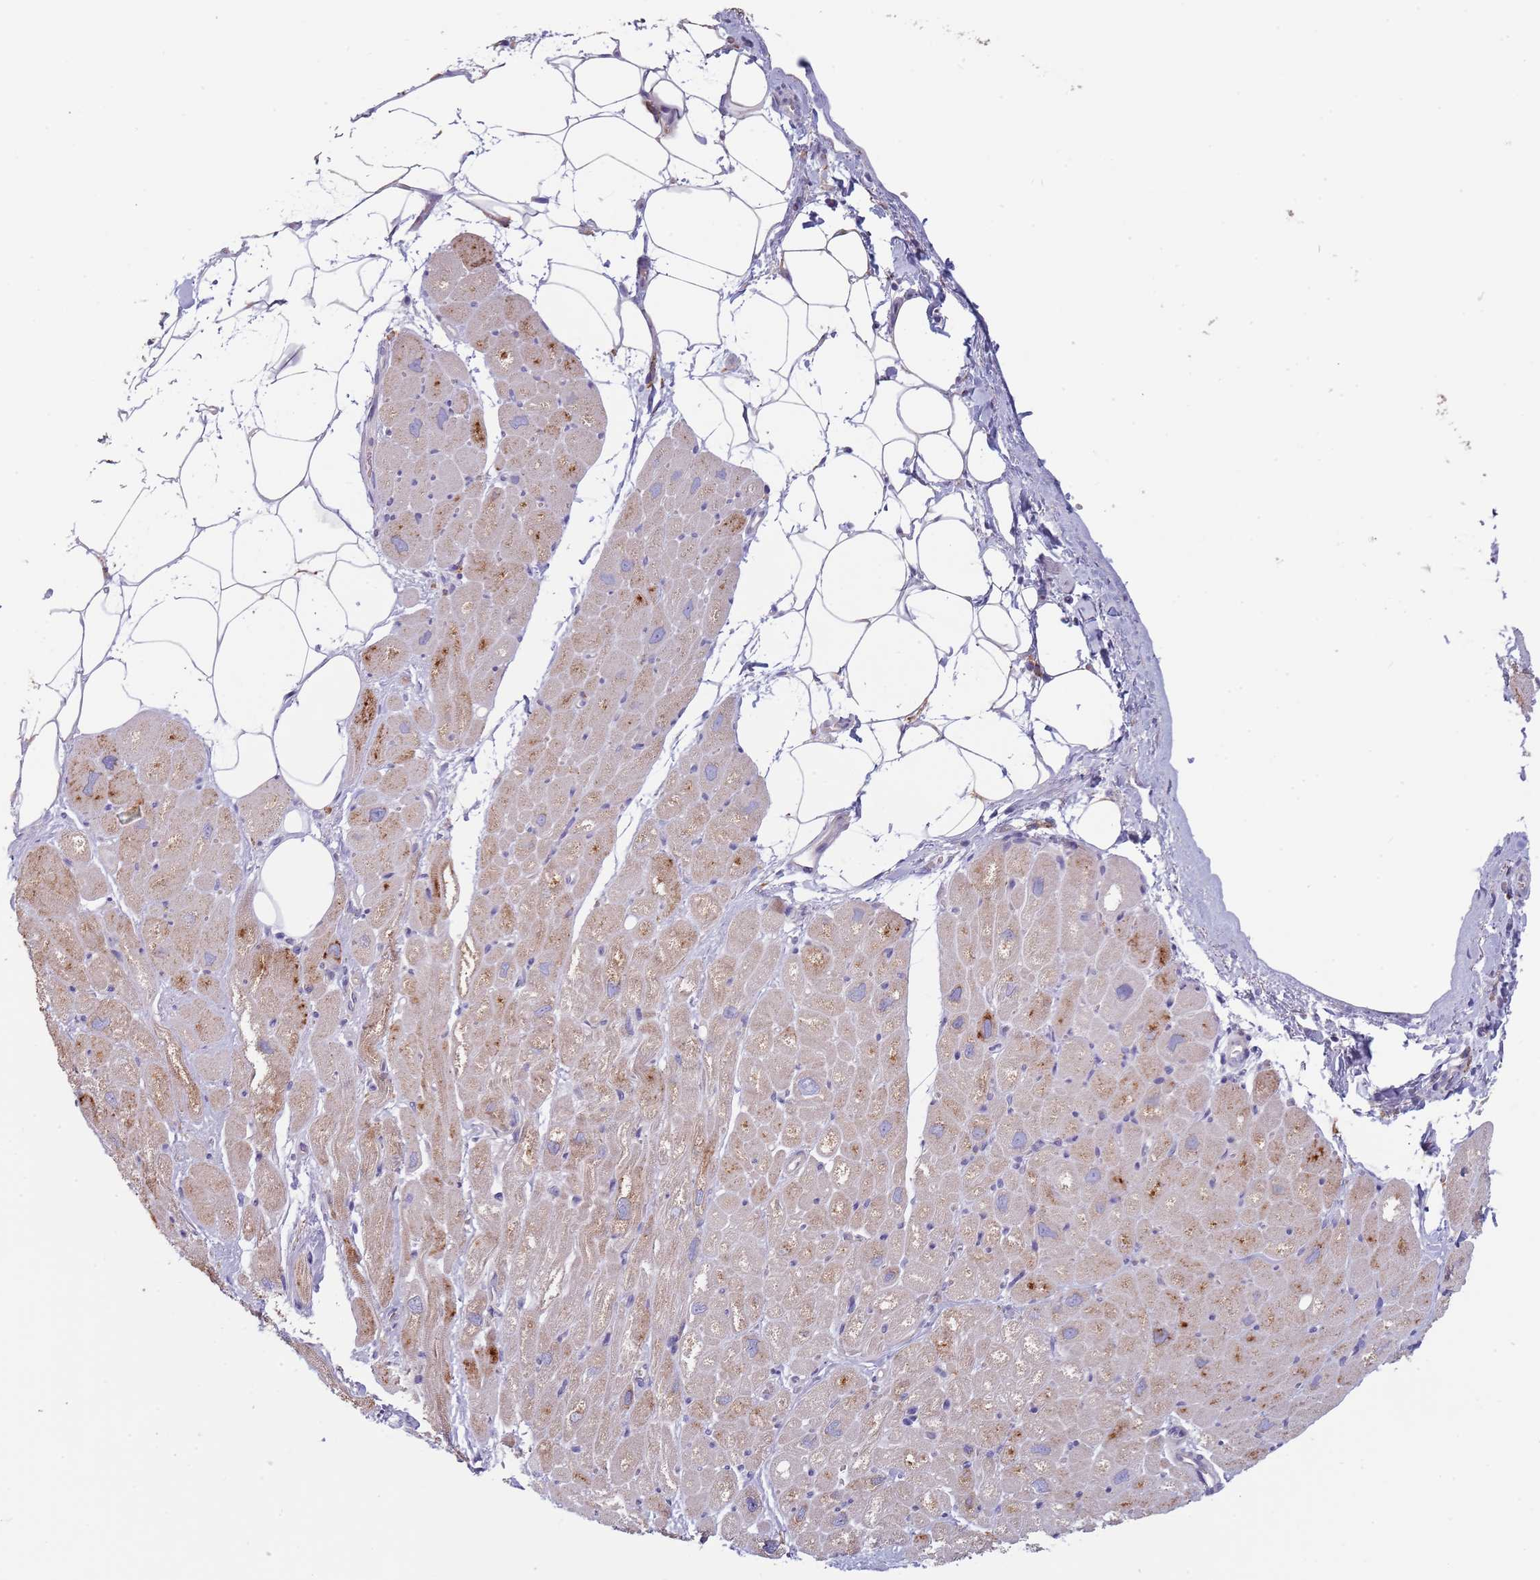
{"staining": {"intensity": "moderate", "quantity": "<25%", "location": "cytoplasmic/membranous"}, "tissue": "heart muscle", "cell_type": "Cardiomyocytes", "image_type": "normal", "snomed": [{"axis": "morphology", "description": "Normal tissue, NOS"}, {"axis": "topography", "description": "Heart"}], "caption": "Unremarkable heart muscle demonstrates moderate cytoplasmic/membranous positivity in about <25% of cardiomyocytes, visualized by immunohistochemistry.", "gene": "MAN1C1", "patient": {"sex": "male", "age": 50}}